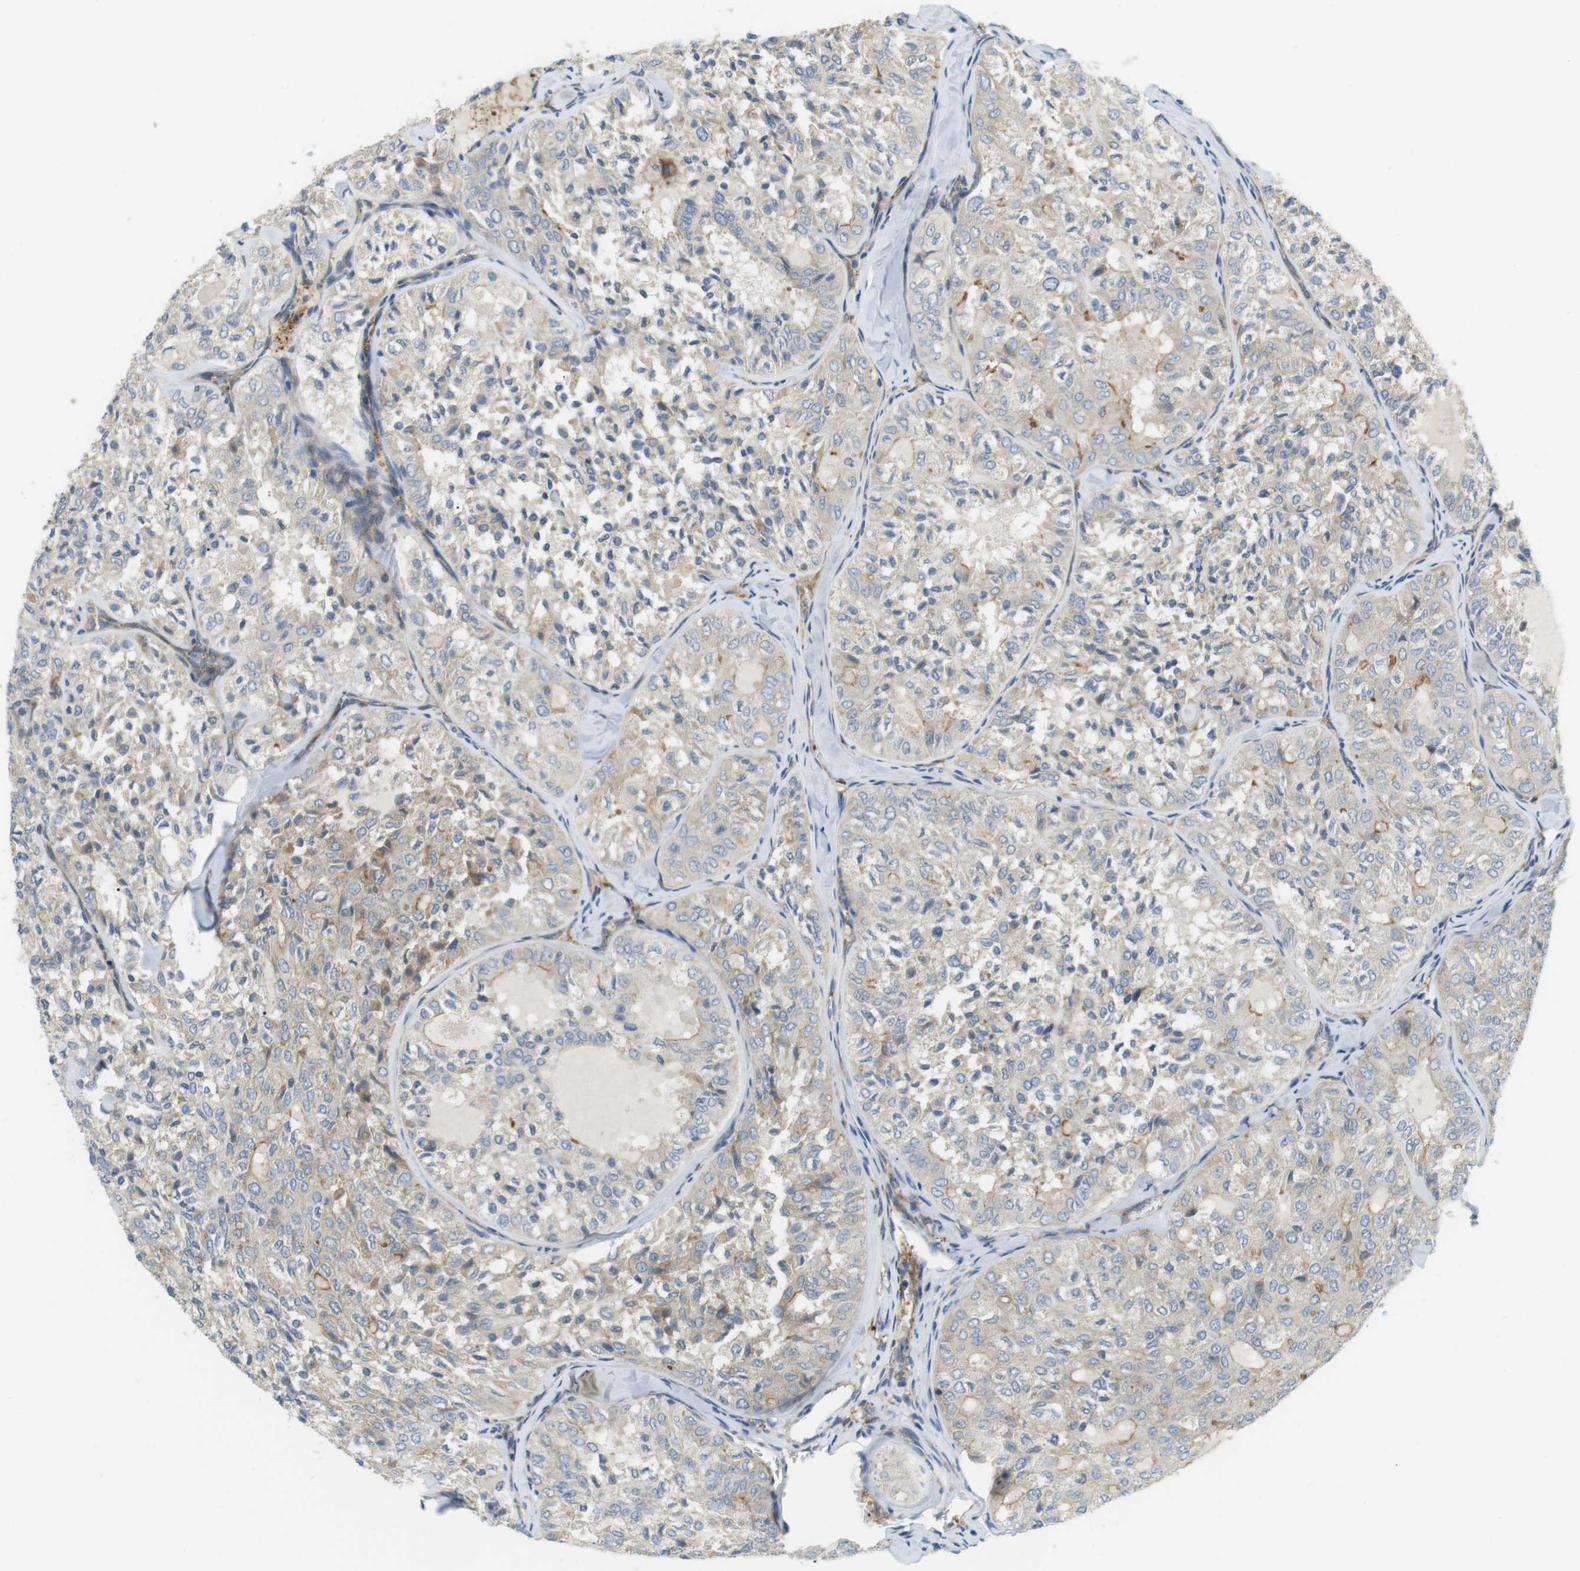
{"staining": {"intensity": "weak", "quantity": "25%-75%", "location": "cytoplasmic/membranous"}, "tissue": "thyroid cancer", "cell_type": "Tumor cells", "image_type": "cancer", "snomed": [{"axis": "morphology", "description": "Follicular adenoma carcinoma, NOS"}, {"axis": "topography", "description": "Thyroid gland"}], "caption": "Thyroid cancer (follicular adenoma carcinoma) tissue demonstrates weak cytoplasmic/membranous staining in about 25%-75% of tumor cells, visualized by immunohistochemistry. The staining is performed using DAB brown chromogen to label protein expression. The nuclei are counter-stained blue using hematoxylin.", "gene": "TMEM200A", "patient": {"sex": "male", "age": 75}}